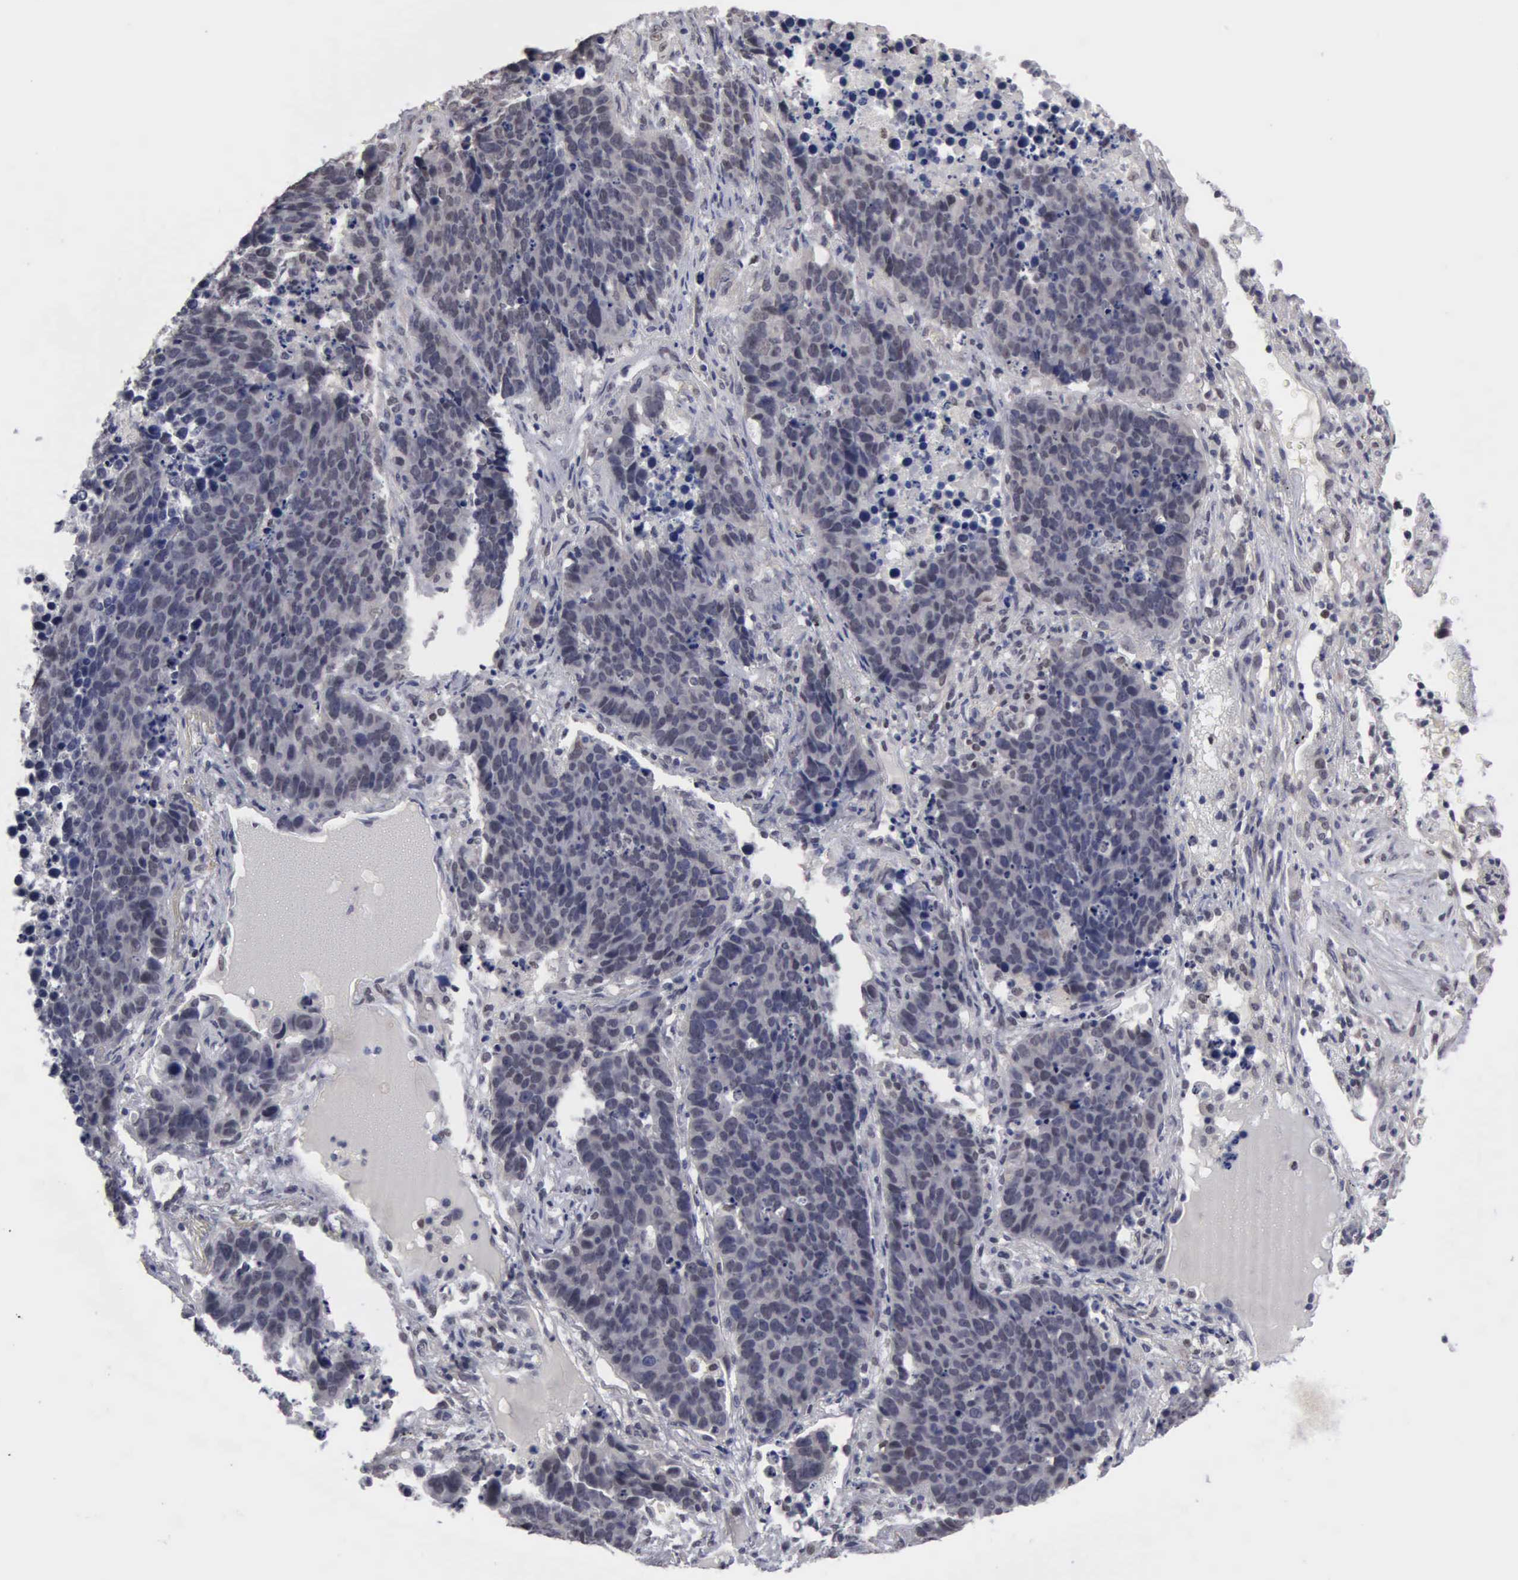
{"staining": {"intensity": "negative", "quantity": "none", "location": "none"}, "tissue": "lung cancer", "cell_type": "Tumor cells", "image_type": "cancer", "snomed": [{"axis": "morphology", "description": "Carcinoid, malignant, NOS"}, {"axis": "topography", "description": "Lung"}], "caption": "Immunohistochemical staining of lung malignant carcinoid reveals no significant expression in tumor cells.", "gene": "ZBTB33", "patient": {"sex": "male", "age": 60}}